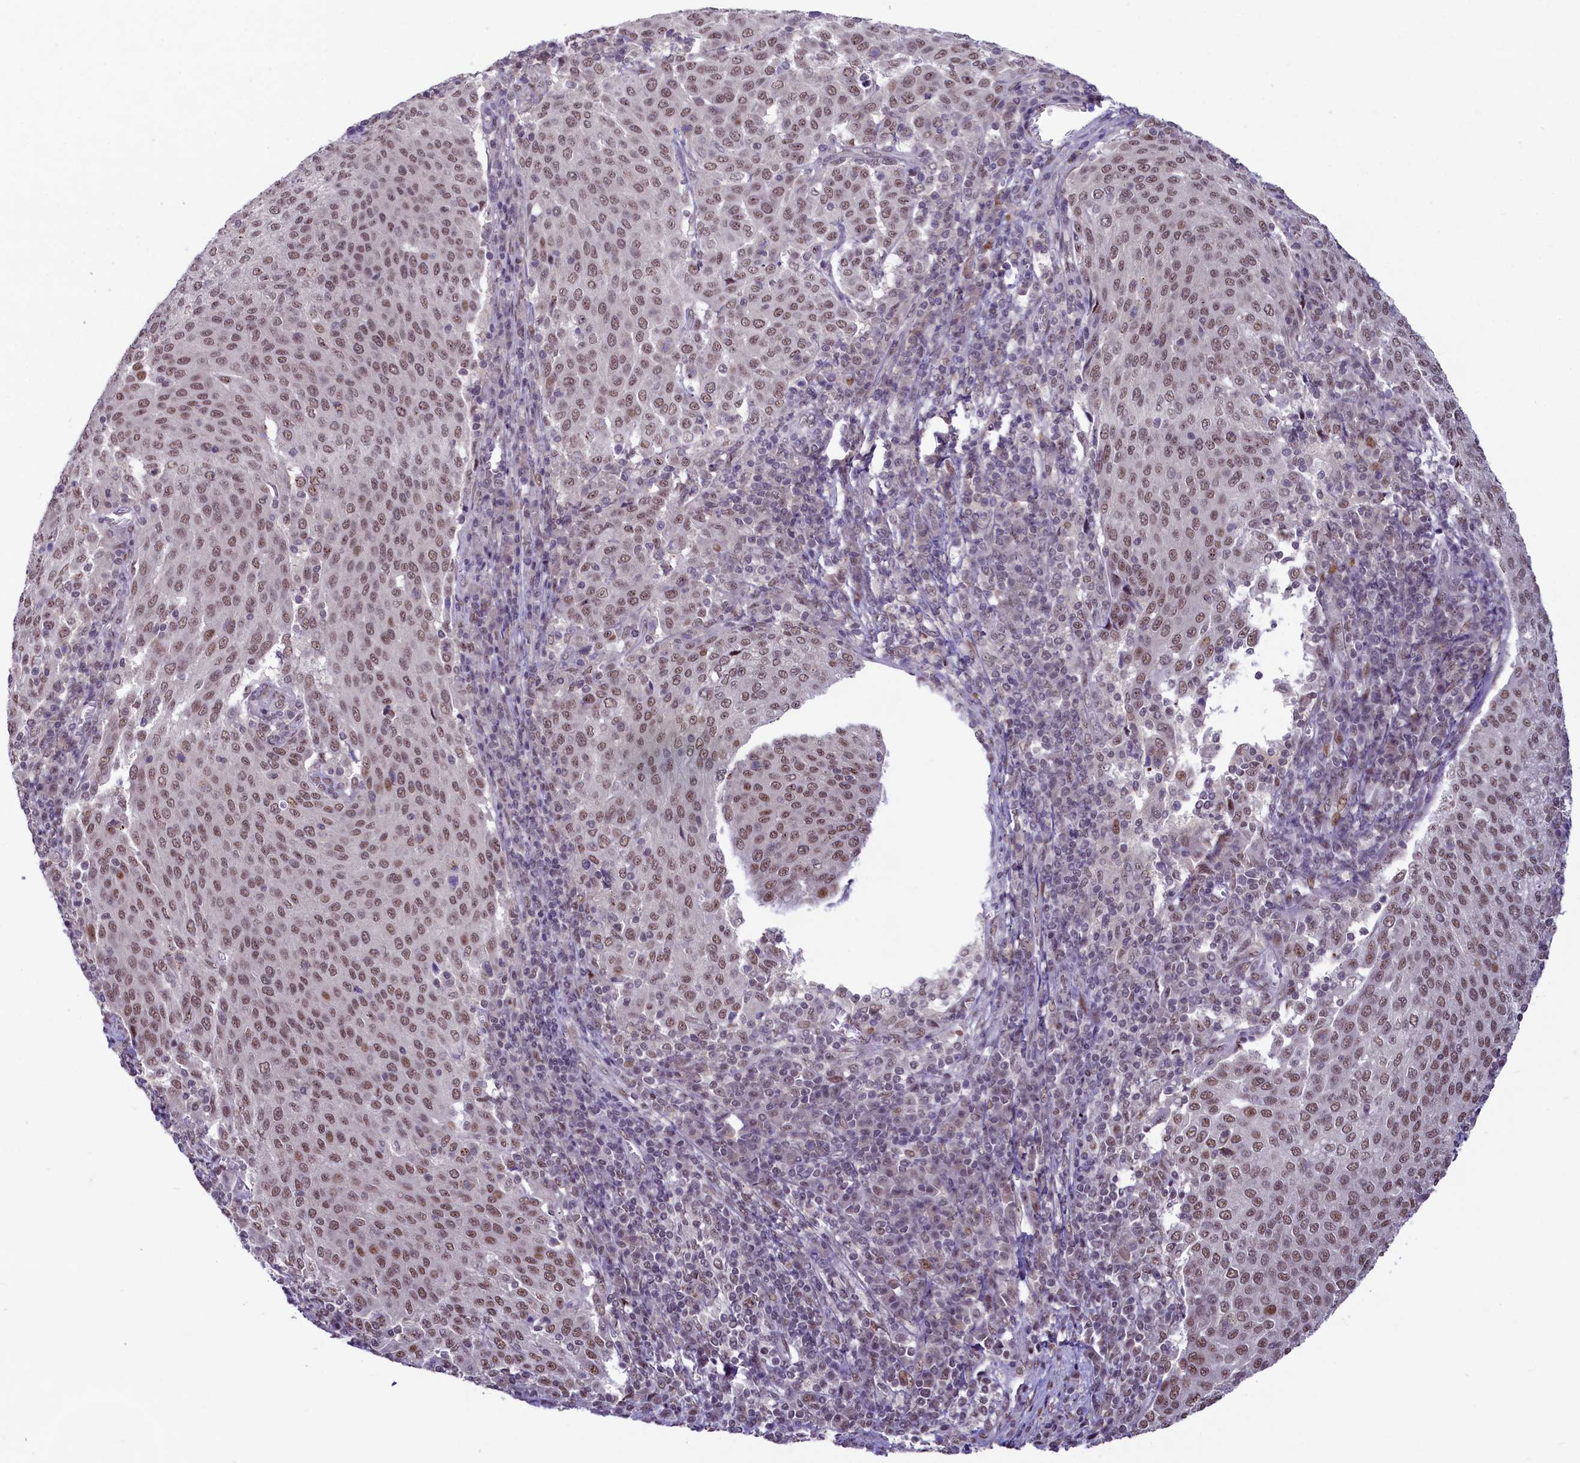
{"staining": {"intensity": "moderate", "quantity": ">75%", "location": "nuclear"}, "tissue": "cervical cancer", "cell_type": "Tumor cells", "image_type": "cancer", "snomed": [{"axis": "morphology", "description": "Squamous cell carcinoma, NOS"}, {"axis": "topography", "description": "Cervix"}], "caption": "Protein expression by IHC demonstrates moderate nuclear staining in approximately >75% of tumor cells in squamous cell carcinoma (cervical). (DAB (3,3'-diaminobenzidine) IHC with brightfield microscopy, high magnification).", "gene": "ANKS3", "patient": {"sex": "female", "age": 46}}